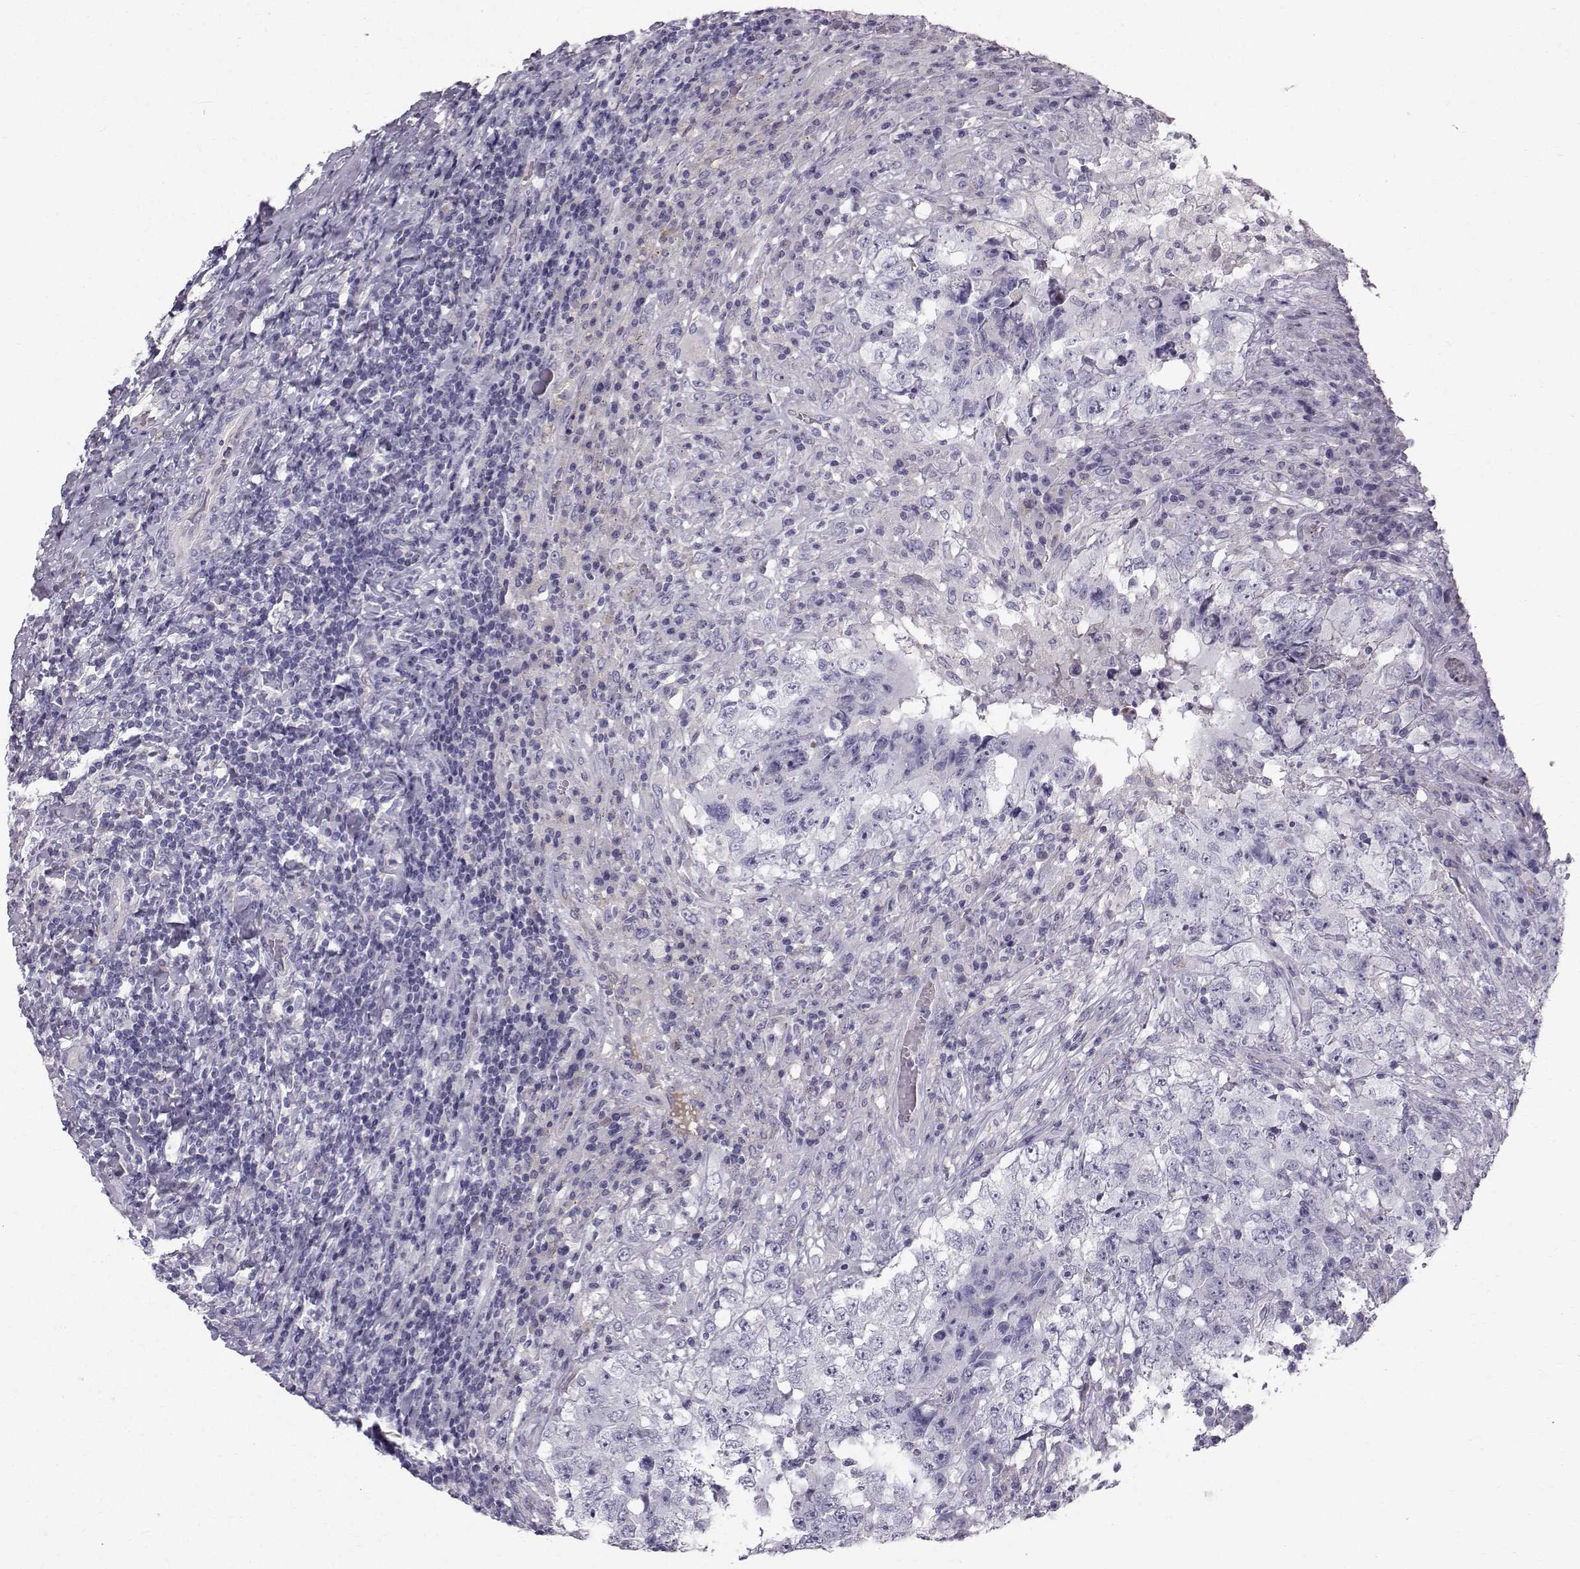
{"staining": {"intensity": "negative", "quantity": "none", "location": "none"}, "tissue": "testis cancer", "cell_type": "Tumor cells", "image_type": "cancer", "snomed": [{"axis": "morphology", "description": "Necrosis, NOS"}, {"axis": "morphology", "description": "Carcinoma, Embryonal, NOS"}, {"axis": "topography", "description": "Testis"}], "caption": "There is no significant staining in tumor cells of testis embryonal carcinoma.", "gene": "CALCR", "patient": {"sex": "male", "age": 19}}